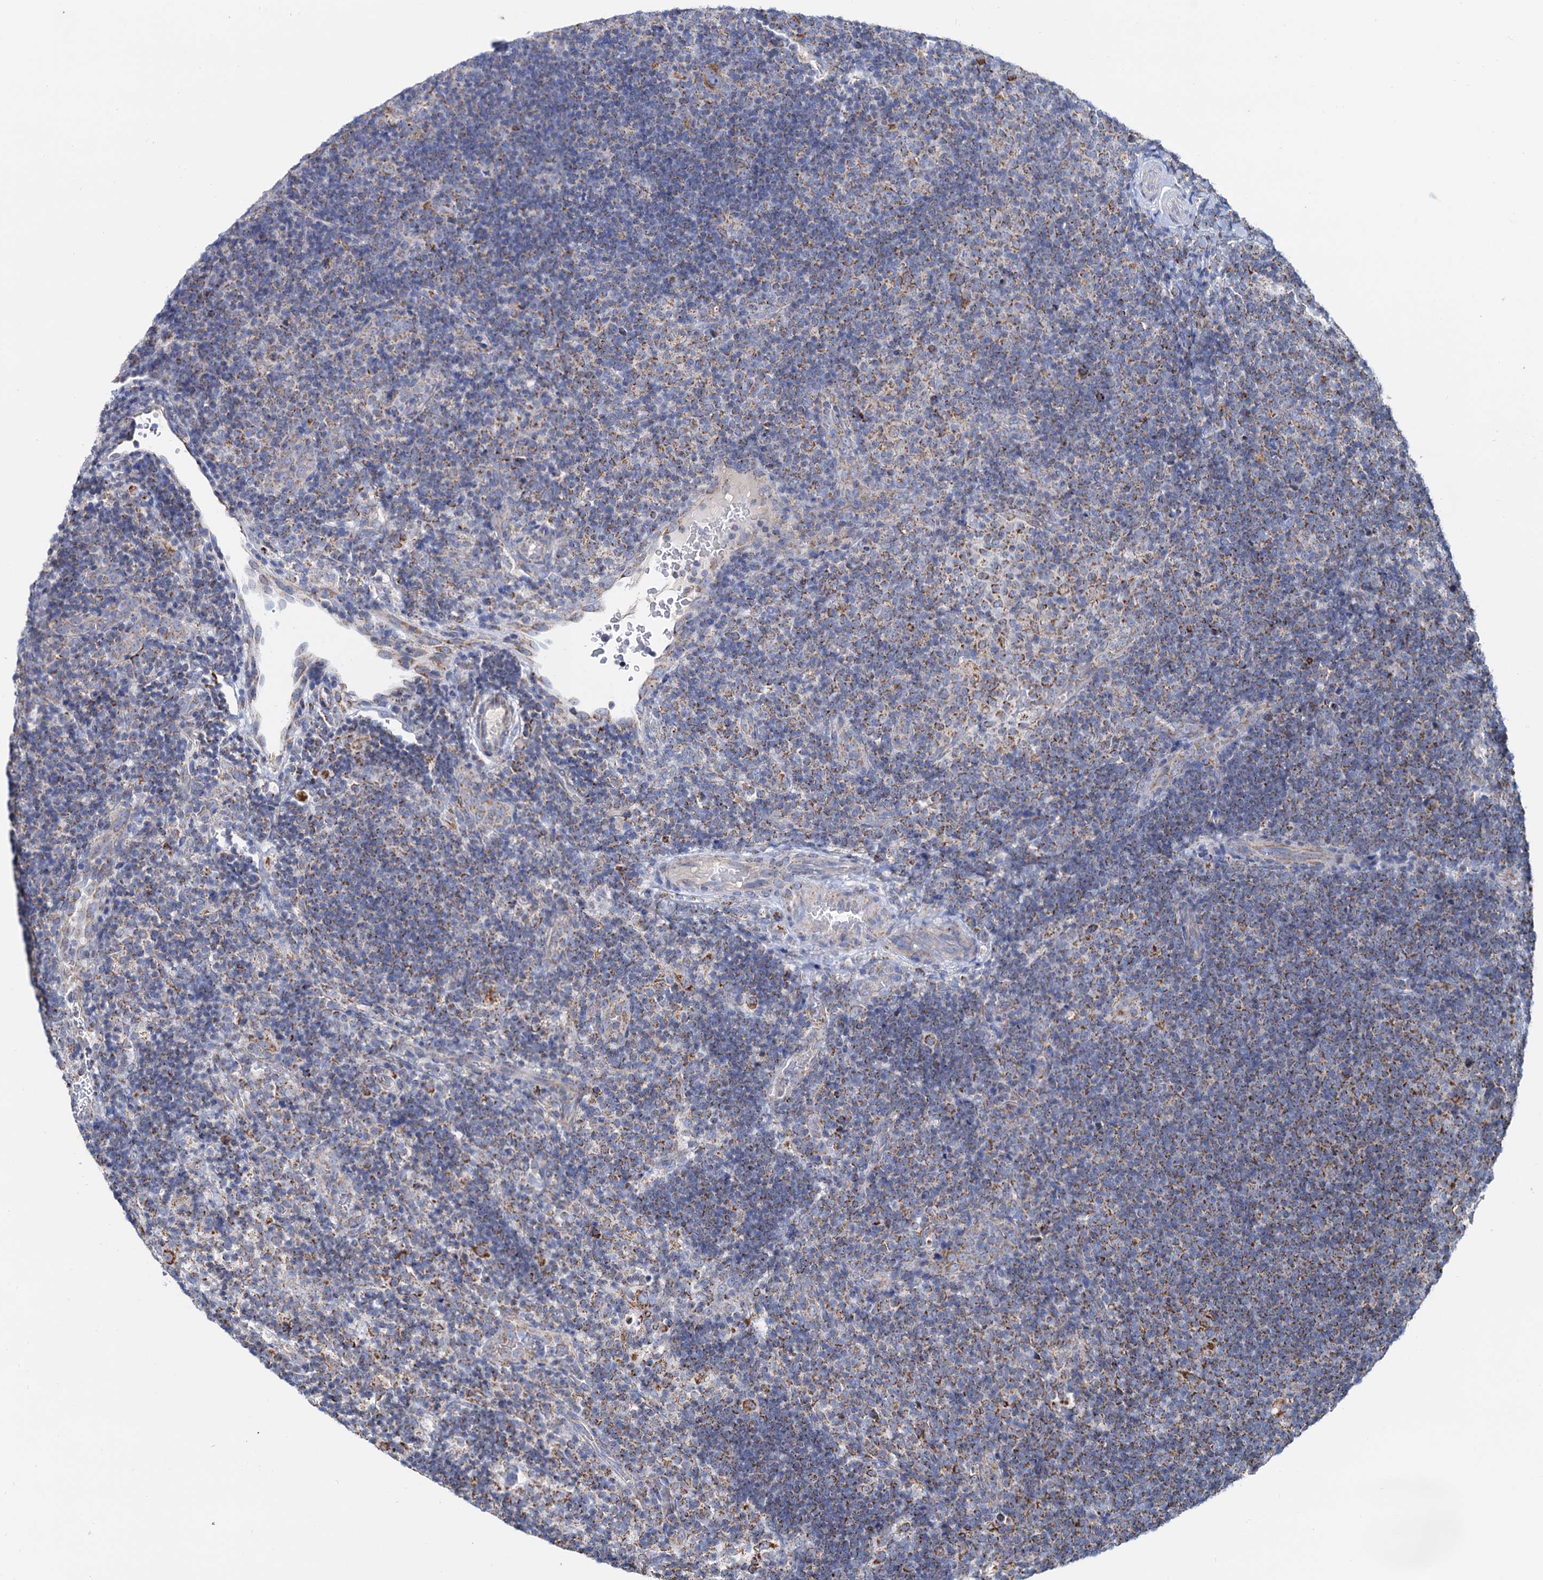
{"staining": {"intensity": "moderate", "quantity": "25%-75%", "location": "cytoplasmic/membranous"}, "tissue": "lymphoma", "cell_type": "Tumor cells", "image_type": "cancer", "snomed": [{"axis": "morphology", "description": "Hodgkin's disease, NOS"}, {"axis": "topography", "description": "Lymph node"}], "caption": "Lymphoma was stained to show a protein in brown. There is medium levels of moderate cytoplasmic/membranous staining in about 25%-75% of tumor cells. The staining was performed using DAB (3,3'-diaminobenzidine) to visualize the protein expression in brown, while the nuclei were stained in blue with hematoxylin (Magnification: 20x).", "gene": "C2CD3", "patient": {"sex": "female", "age": 57}}